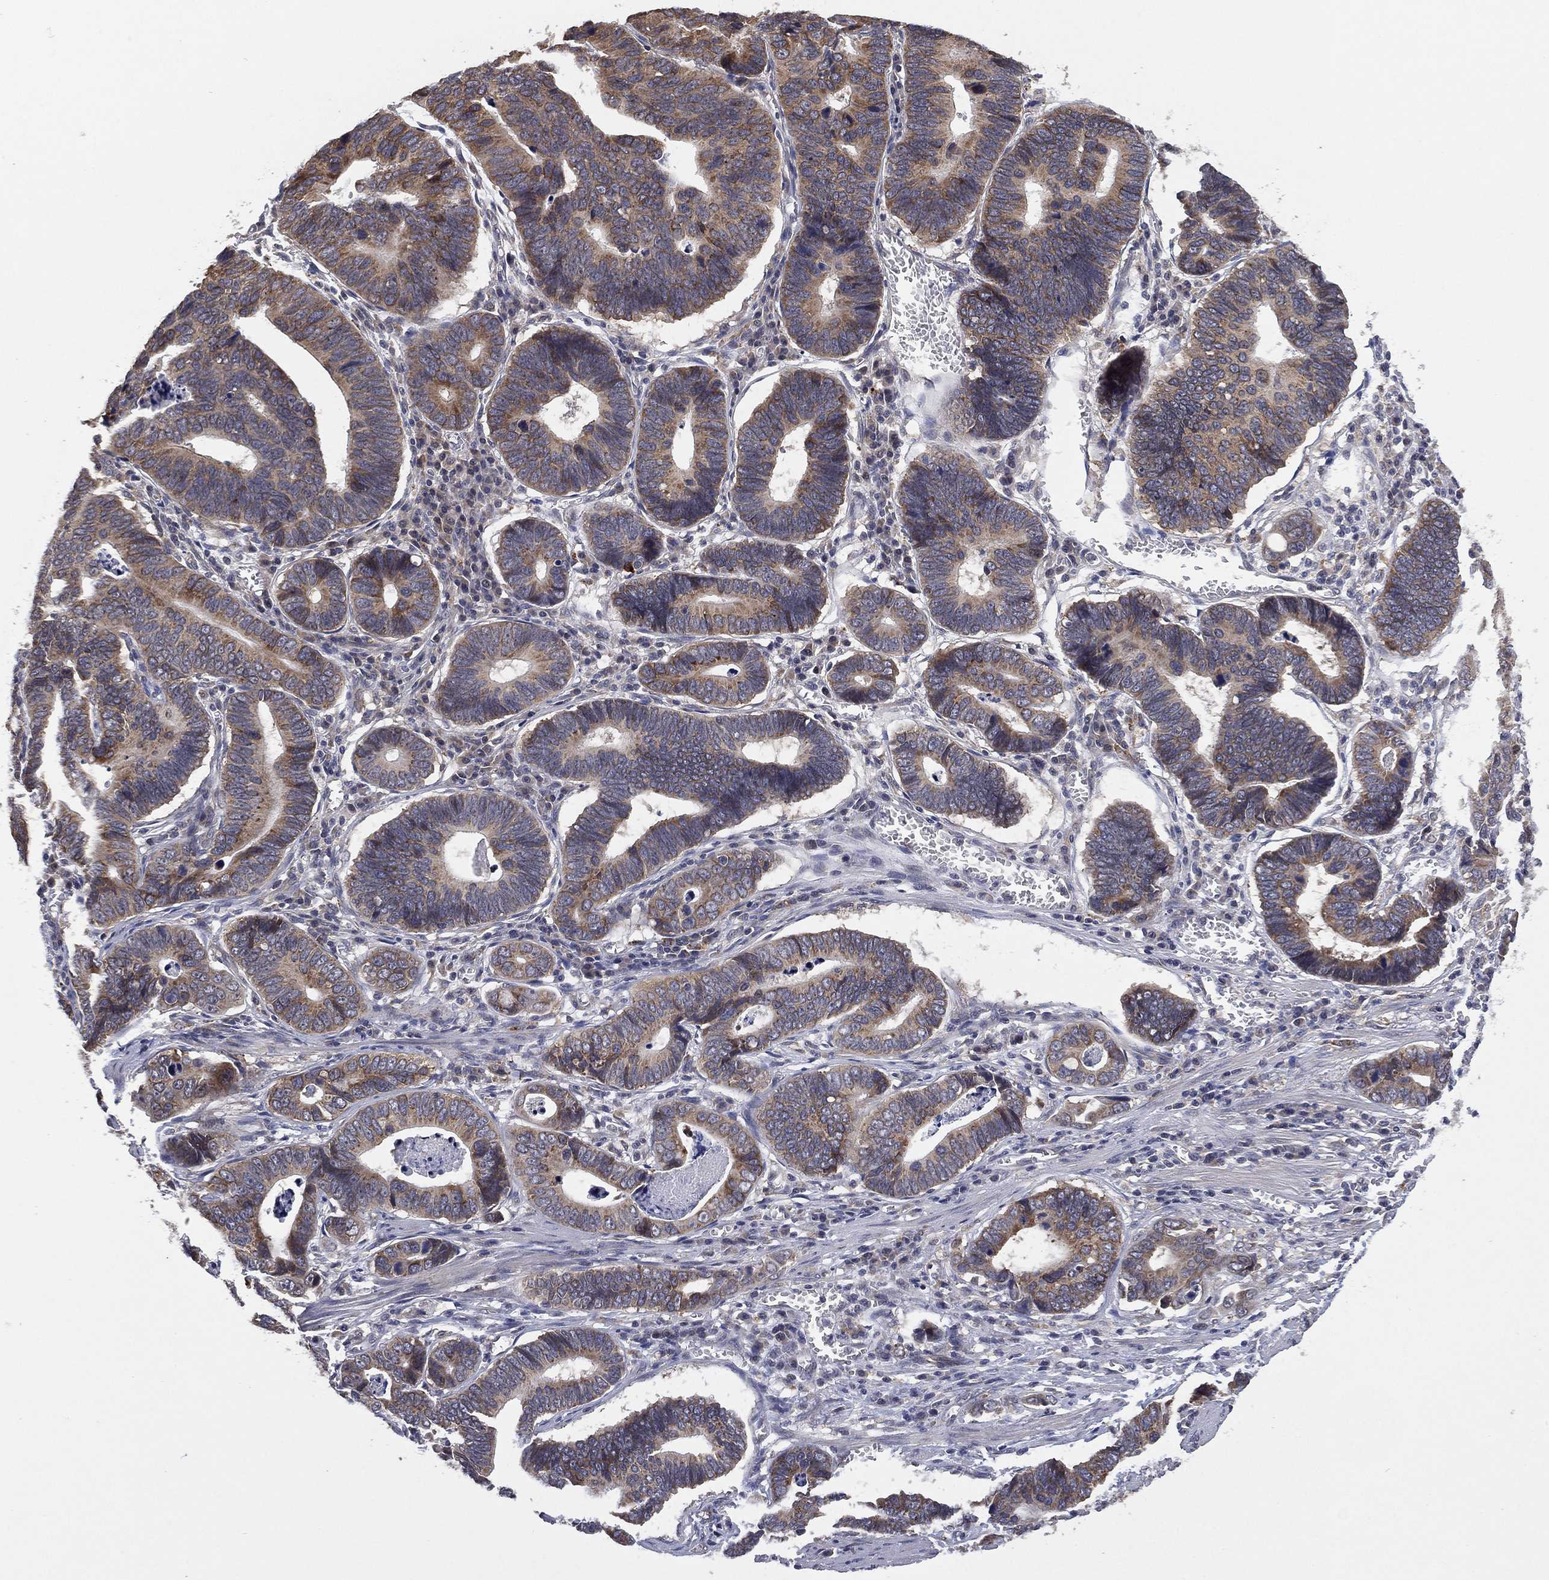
{"staining": {"intensity": "moderate", "quantity": "25%-75%", "location": "cytoplasmic/membranous"}, "tissue": "stomach cancer", "cell_type": "Tumor cells", "image_type": "cancer", "snomed": [{"axis": "morphology", "description": "Adenocarcinoma, NOS"}, {"axis": "topography", "description": "Stomach"}], "caption": "Immunohistochemical staining of human stomach cancer reveals medium levels of moderate cytoplasmic/membranous positivity in about 25%-75% of tumor cells.", "gene": "SELENOO", "patient": {"sex": "male", "age": 84}}